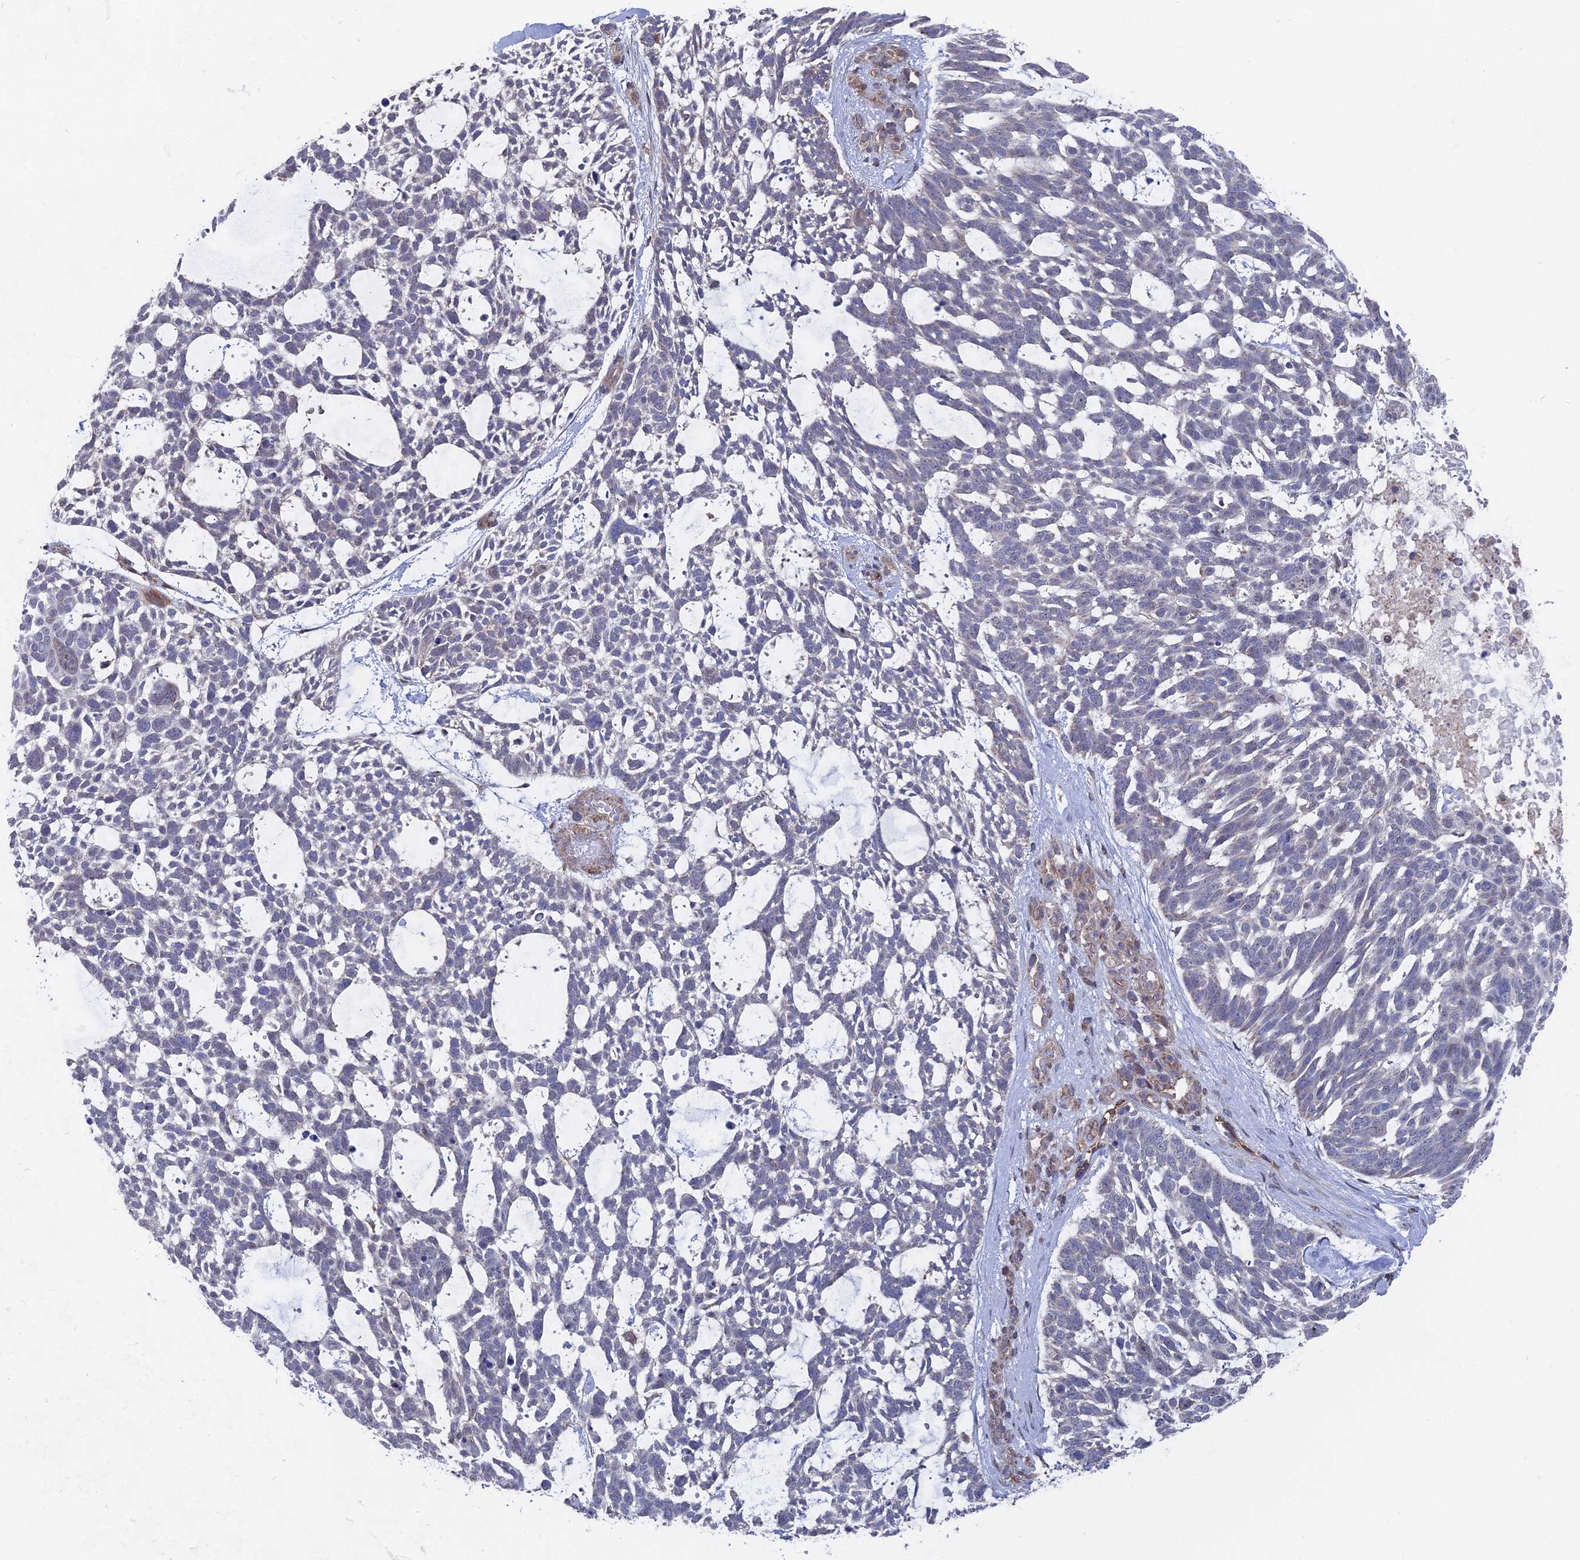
{"staining": {"intensity": "negative", "quantity": "none", "location": "none"}, "tissue": "skin cancer", "cell_type": "Tumor cells", "image_type": "cancer", "snomed": [{"axis": "morphology", "description": "Basal cell carcinoma"}, {"axis": "topography", "description": "Skin"}], "caption": "Basal cell carcinoma (skin) was stained to show a protein in brown. There is no significant expression in tumor cells. (DAB IHC, high magnification).", "gene": "UNC5D", "patient": {"sex": "male", "age": 88}}